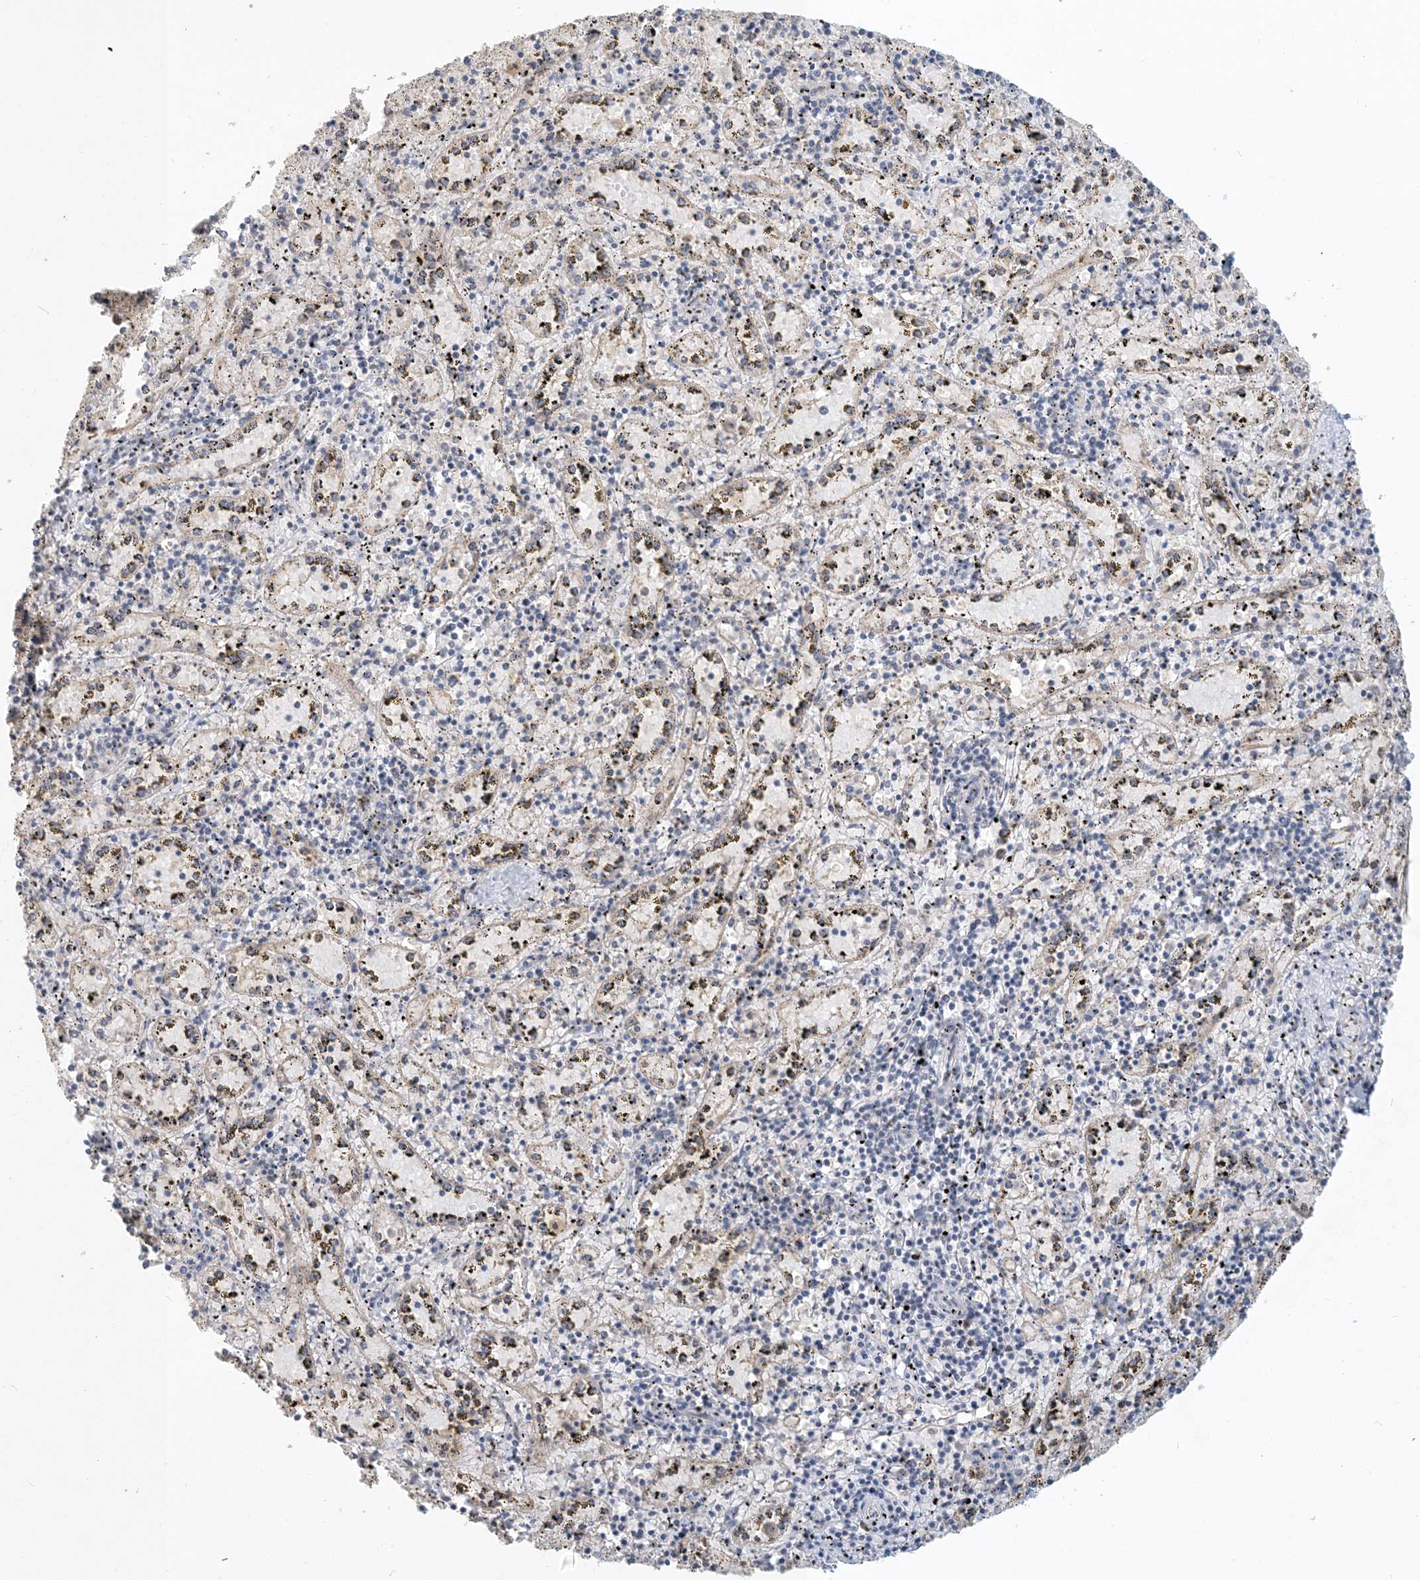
{"staining": {"intensity": "negative", "quantity": "none", "location": "none"}, "tissue": "spleen", "cell_type": "Cells in red pulp", "image_type": "normal", "snomed": [{"axis": "morphology", "description": "Normal tissue, NOS"}, {"axis": "topography", "description": "Spleen"}], "caption": "Immunohistochemistry (IHC) histopathology image of normal spleen: human spleen stained with DAB (3,3'-diaminobenzidine) demonstrates no significant protein positivity in cells in red pulp. Brightfield microscopy of immunohistochemistry stained with DAB (3,3'-diaminobenzidine) (brown) and hematoxylin (blue), captured at high magnification.", "gene": "ZBTB3", "patient": {"sex": "male", "age": 11}}